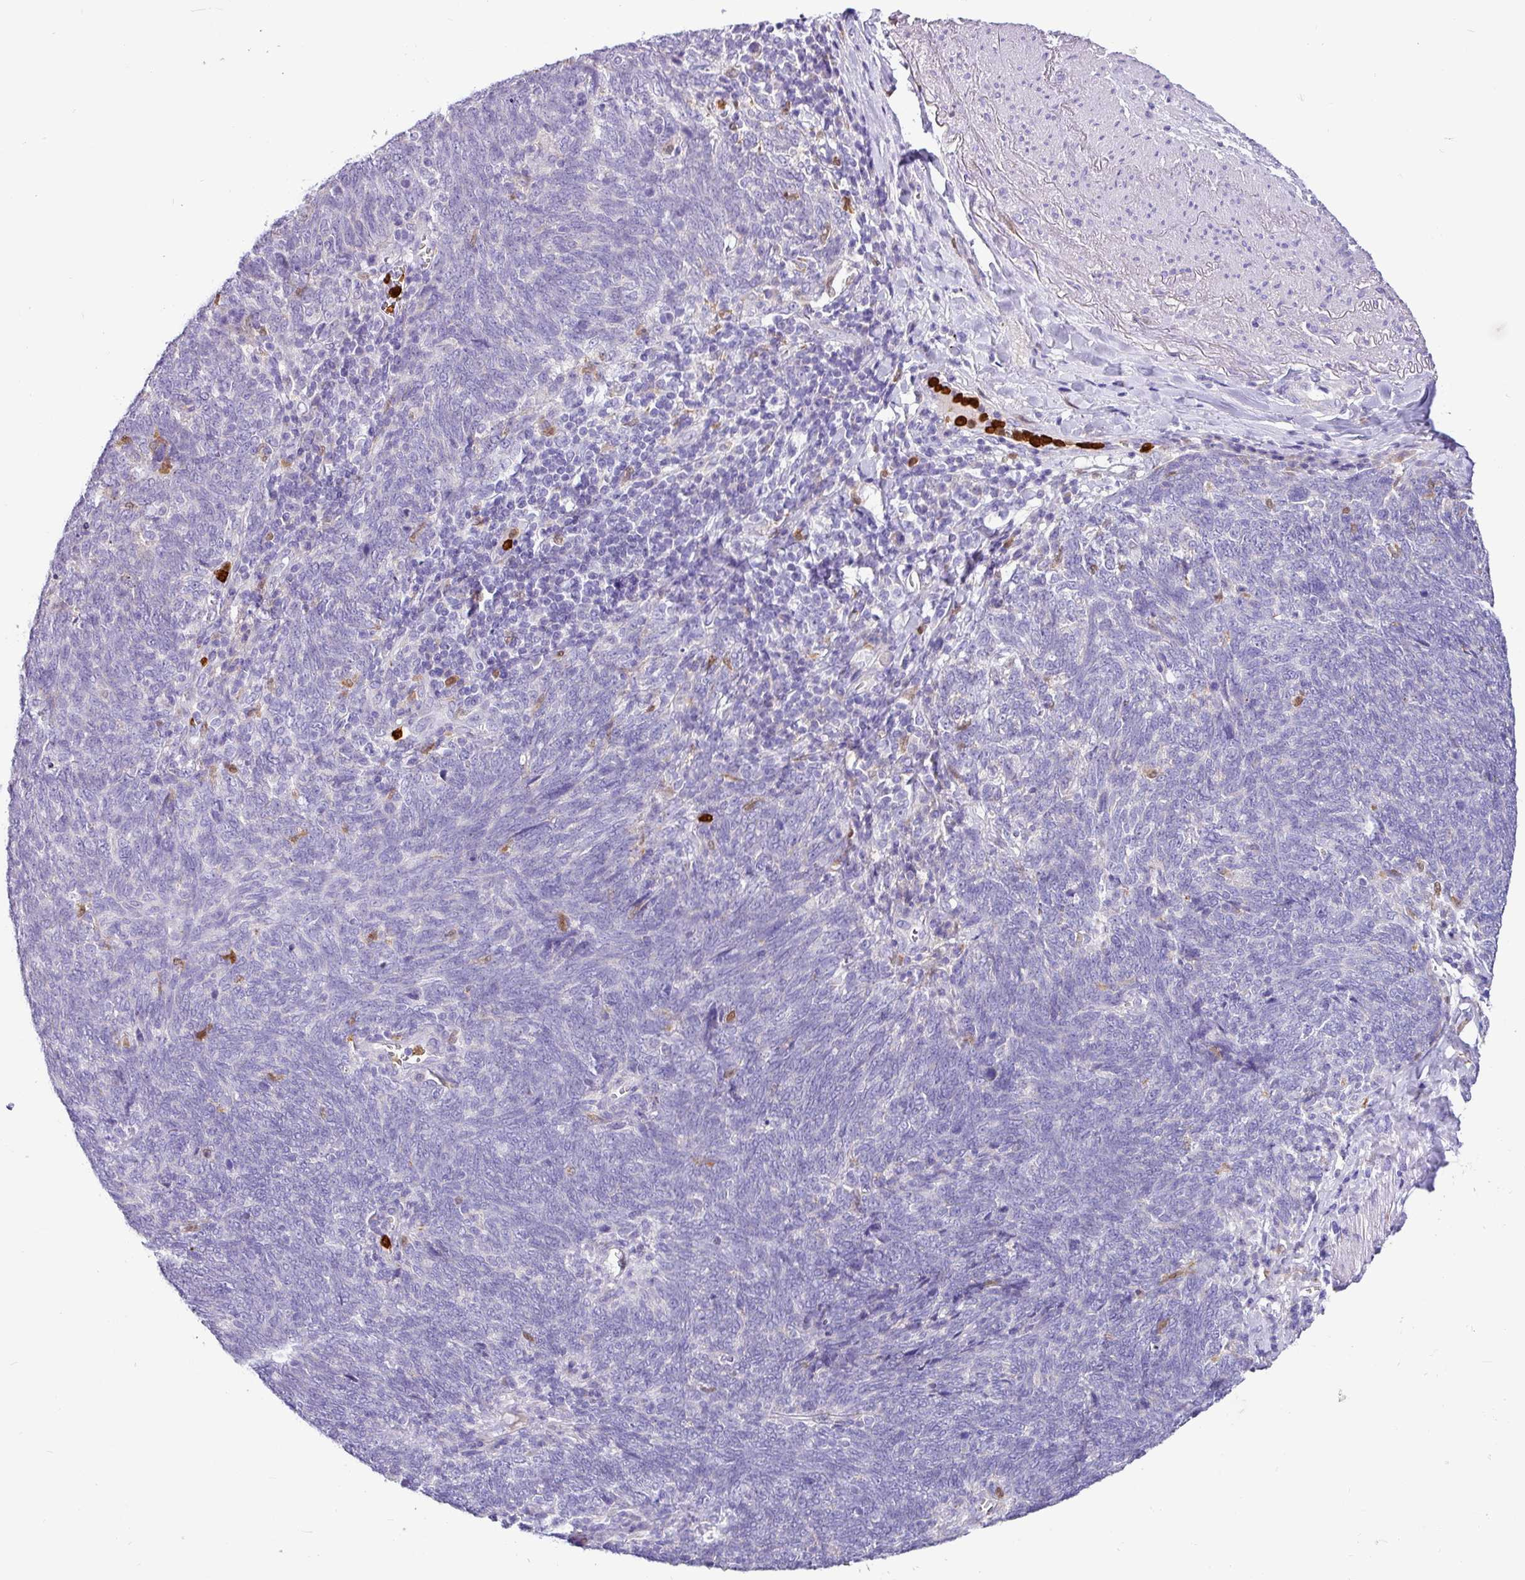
{"staining": {"intensity": "negative", "quantity": "none", "location": "none"}, "tissue": "lung cancer", "cell_type": "Tumor cells", "image_type": "cancer", "snomed": [{"axis": "morphology", "description": "Squamous cell carcinoma, NOS"}, {"axis": "topography", "description": "Lung"}], "caption": "Lung cancer (squamous cell carcinoma) stained for a protein using immunohistochemistry (IHC) exhibits no staining tumor cells.", "gene": "SH2D3C", "patient": {"sex": "female", "age": 72}}